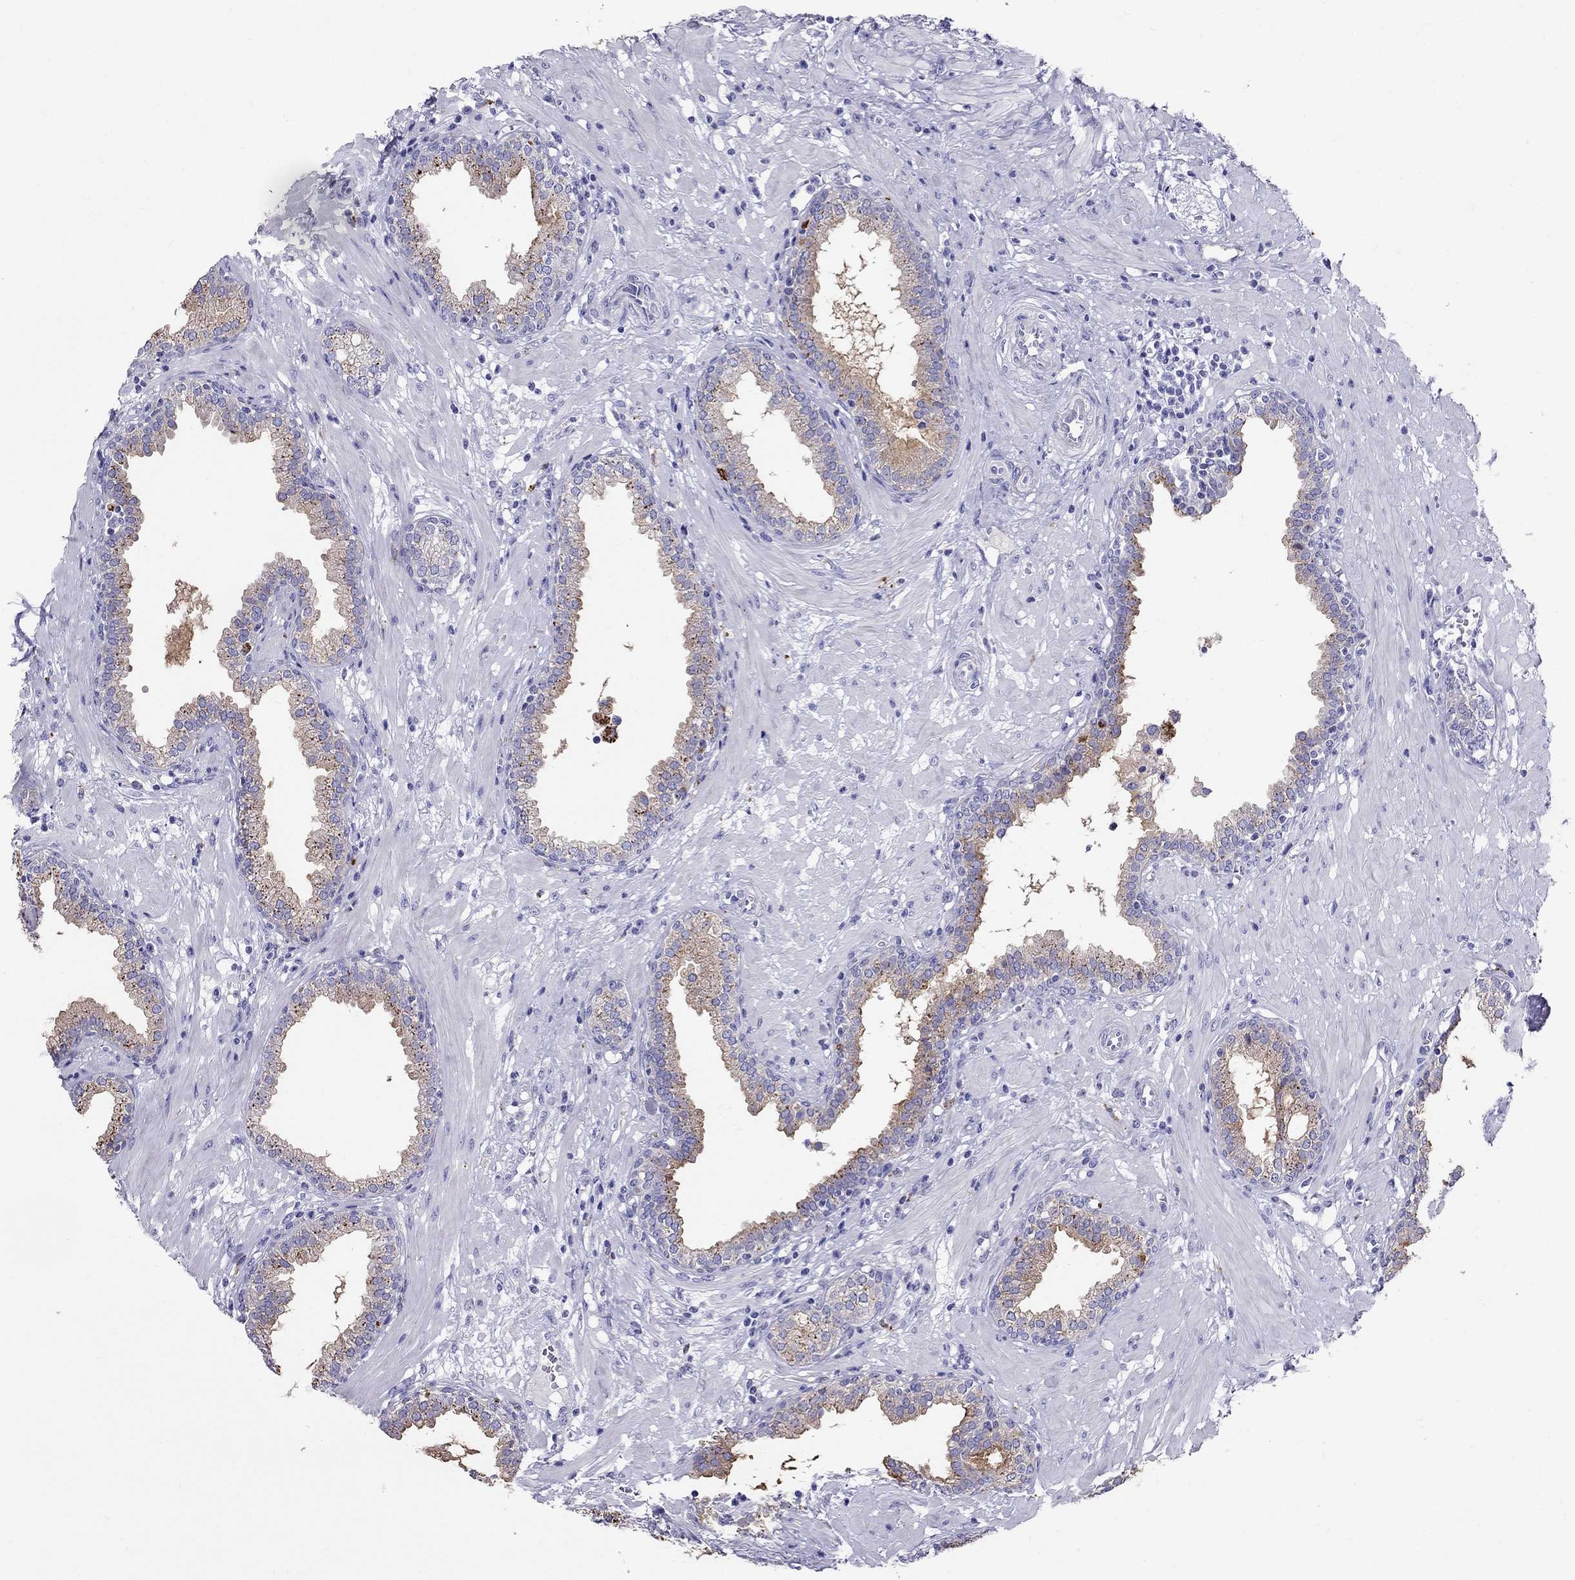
{"staining": {"intensity": "strong", "quantity": ">75%", "location": "cytoplasmic/membranous"}, "tissue": "prostate", "cell_type": "Glandular cells", "image_type": "normal", "snomed": [{"axis": "morphology", "description": "Normal tissue, NOS"}, {"axis": "topography", "description": "Prostate"}], "caption": "Protein analysis of normal prostate displays strong cytoplasmic/membranous positivity in approximately >75% of glandular cells.", "gene": "CLPSL2", "patient": {"sex": "male", "age": 64}}